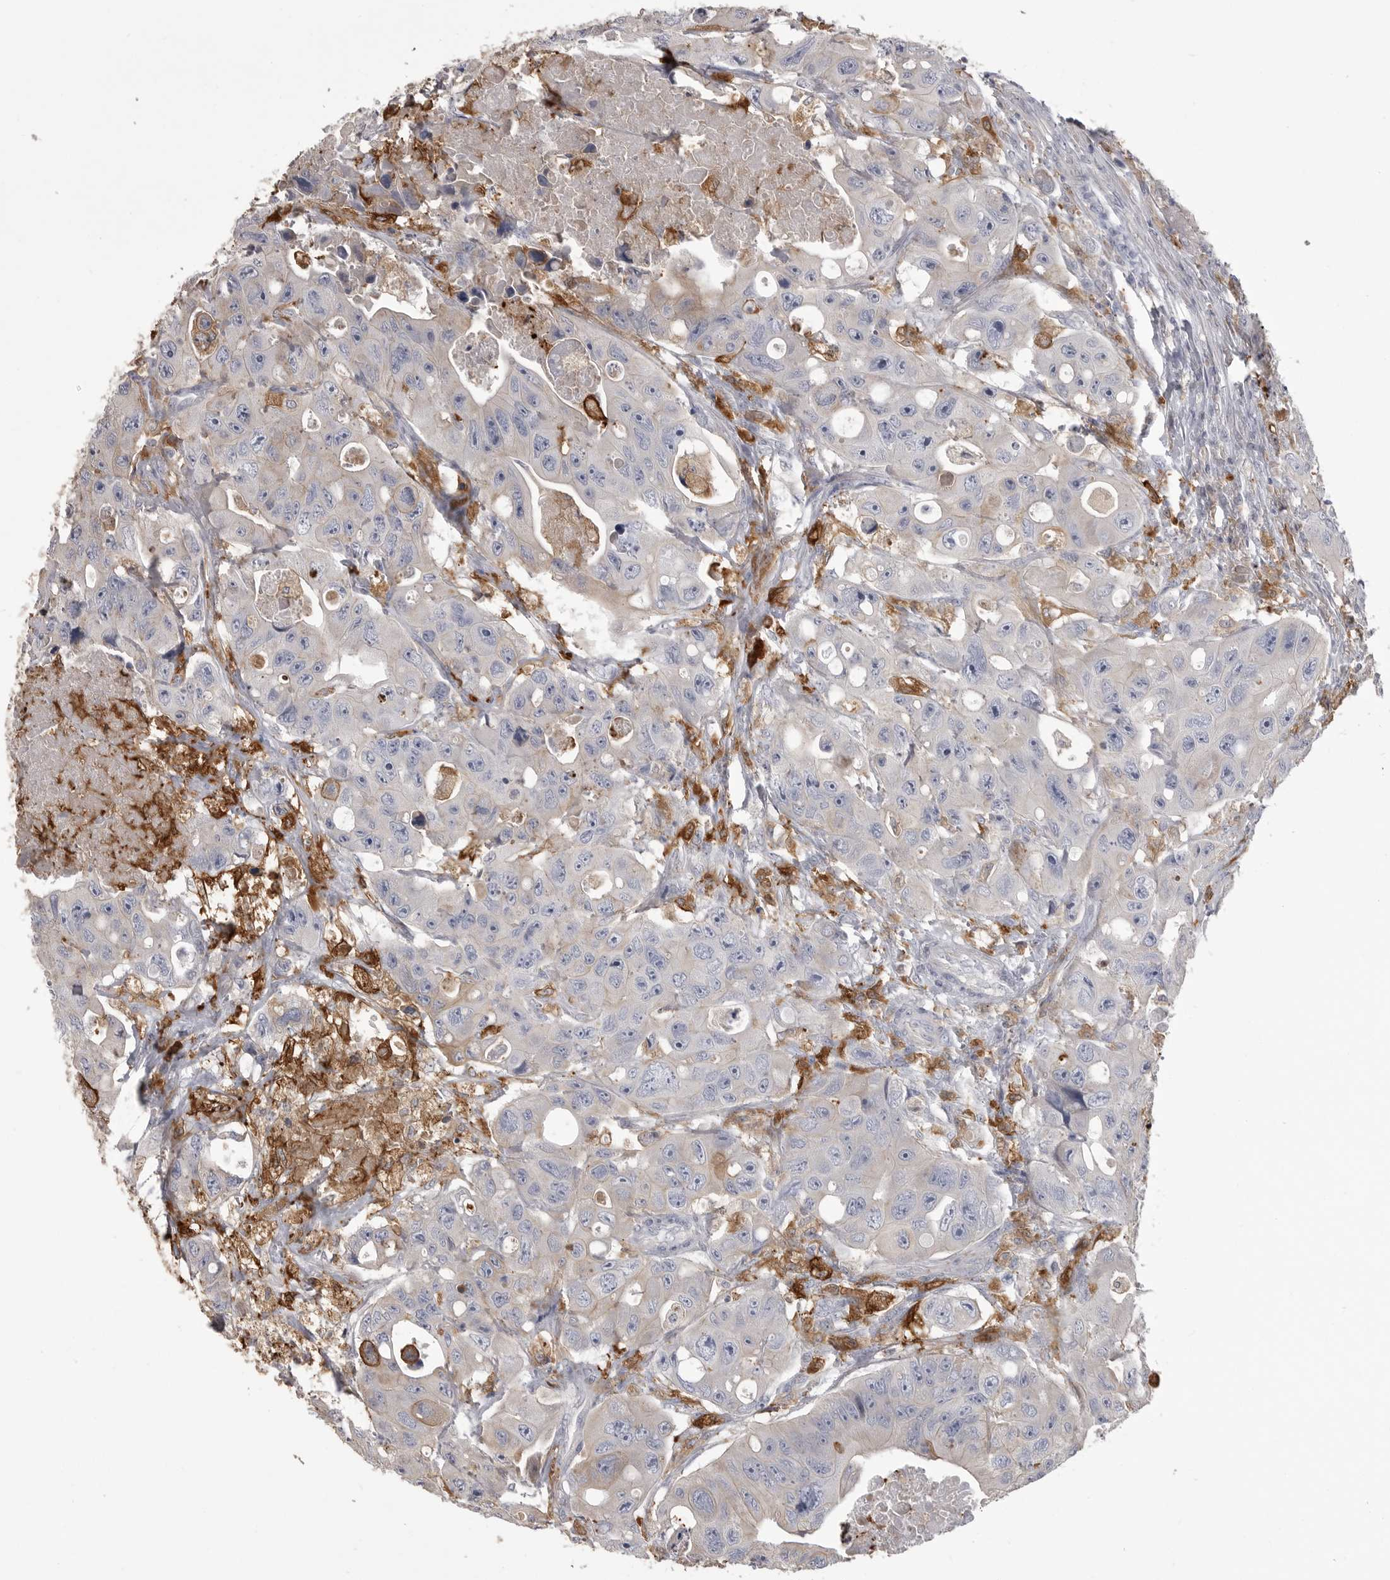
{"staining": {"intensity": "negative", "quantity": "none", "location": "none"}, "tissue": "colorectal cancer", "cell_type": "Tumor cells", "image_type": "cancer", "snomed": [{"axis": "morphology", "description": "Adenocarcinoma, NOS"}, {"axis": "topography", "description": "Colon"}], "caption": "DAB (3,3'-diaminobenzidine) immunohistochemical staining of colorectal cancer (adenocarcinoma) reveals no significant staining in tumor cells.", "gene": "CMTM6", "patient": {"sex": "female", "age": 46}}